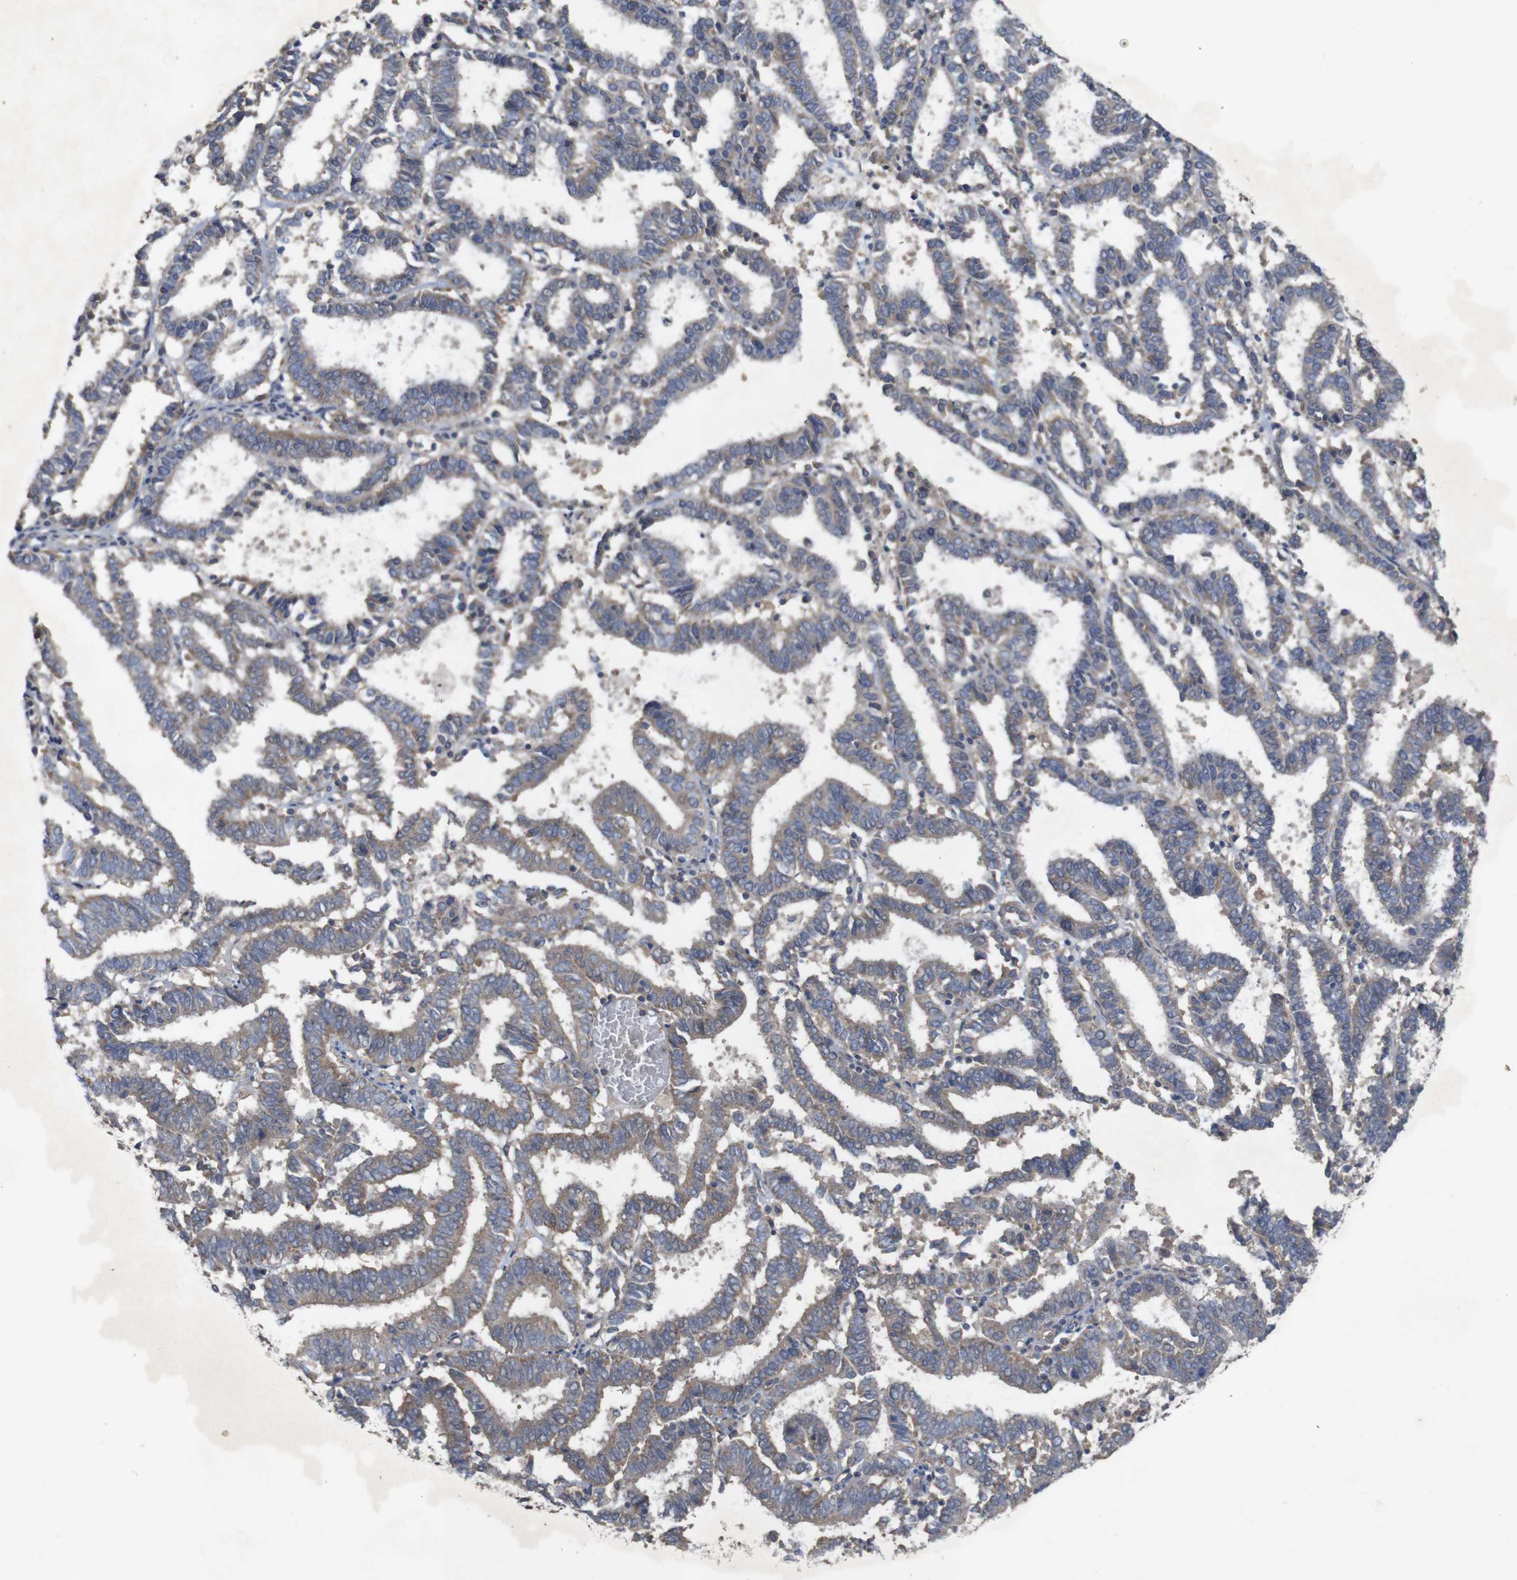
{"staining": {"intensity": "weak", "quantity": ">75%", "location": "cytoplasmic/membranous"}, "tissue": "endometrial cancer", "cell_type": "Tumor cells", "image_type": "cancer", "snomed": [{"axis": "morphology", "description": "Adenocarcinoma, NOS"}, {"axis": "topography", "description": "Uterus"}], "caption": "Immunohistochemistry micrograph of neoplastic tissue: human endometrial cancer stained using IHC reveals low levels of weak protein expression localized specifically in the cytoplasmic/membranous of tumor cells, appearing as a cytoplasmic/membranous brown color.", "gene": "KCNS3", "patient": {"sex": "female", "age": 83}}